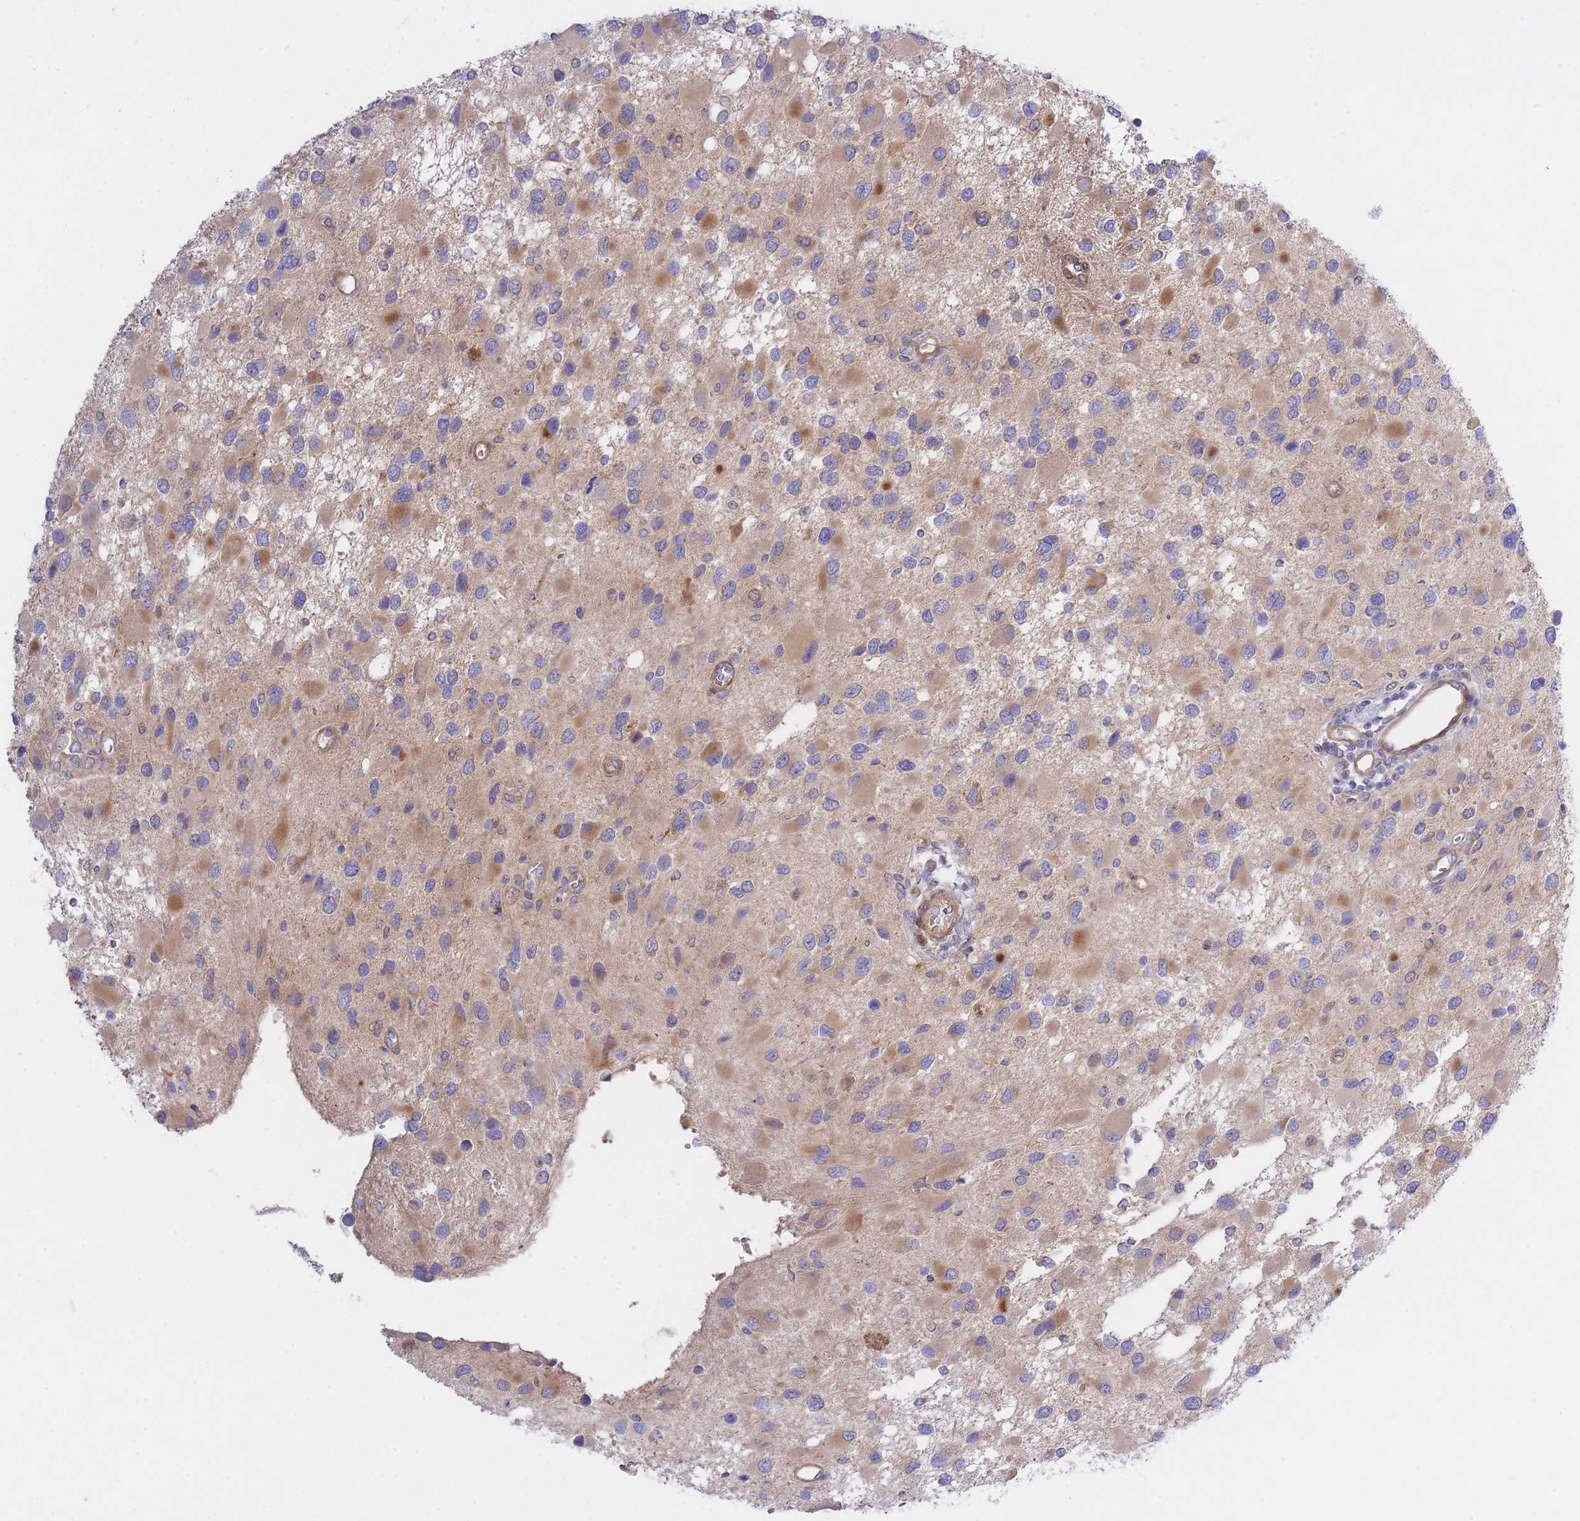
{"staining": {"intensity": "moderate", "quantity": "<25%", "location": "cytoplasmic/membranous"}, "tissue": "glioma", "cell_type": "Tumor cells", "image_type": "cancer", "snomed": [{"axis": "morphology", "description": "Glioma, malignant, High grade"}, {"axis": "topography", "description": "Brain"}], "caption": "Glioma stained with a protein marker demonstrates moderate staining in tumor cells.", "gene": "CHAC1", "patient": {"sex": "male", "age": 53}}